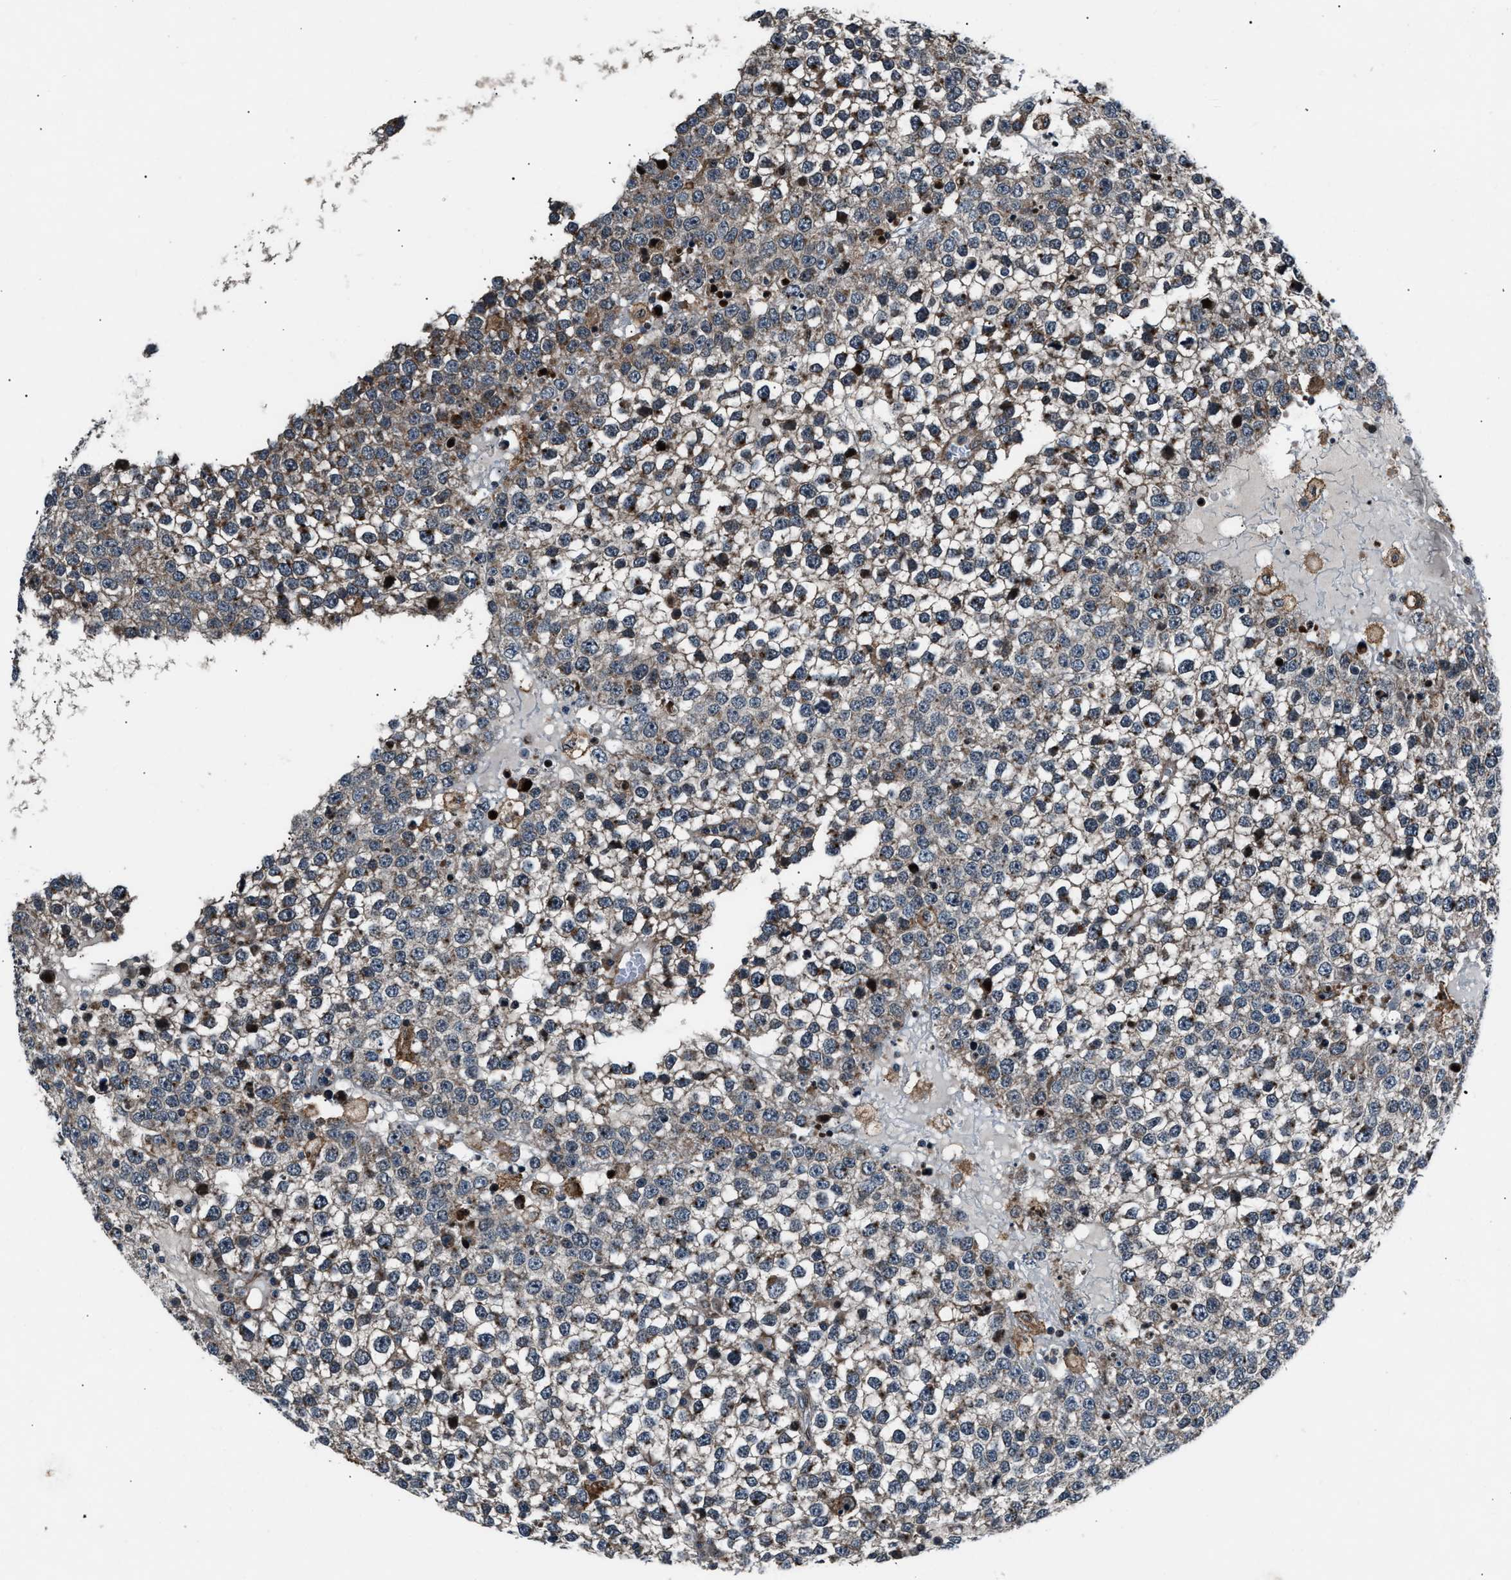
{"staining": {"intensity": "moderate", "quantity": "<25%", "location": "cytoplasmic/membranous"}, "tissue": "testis cancer", "cell_type": "Tumor cells", "image_type": "cancer", "snomed": [{"axis": "morphology", "description": "Seminoma, NOS"}, {"axis": "topography", "description": "Testis"}], "caption": "Immunohistochemical staining of human testis seminoma shows low levels of moderate cytoplasmic/membranous positivity in approximately <25% of tumor cells.", "gene": "DYNC2I1", "patient": {"sex": "male", "age": 65}}